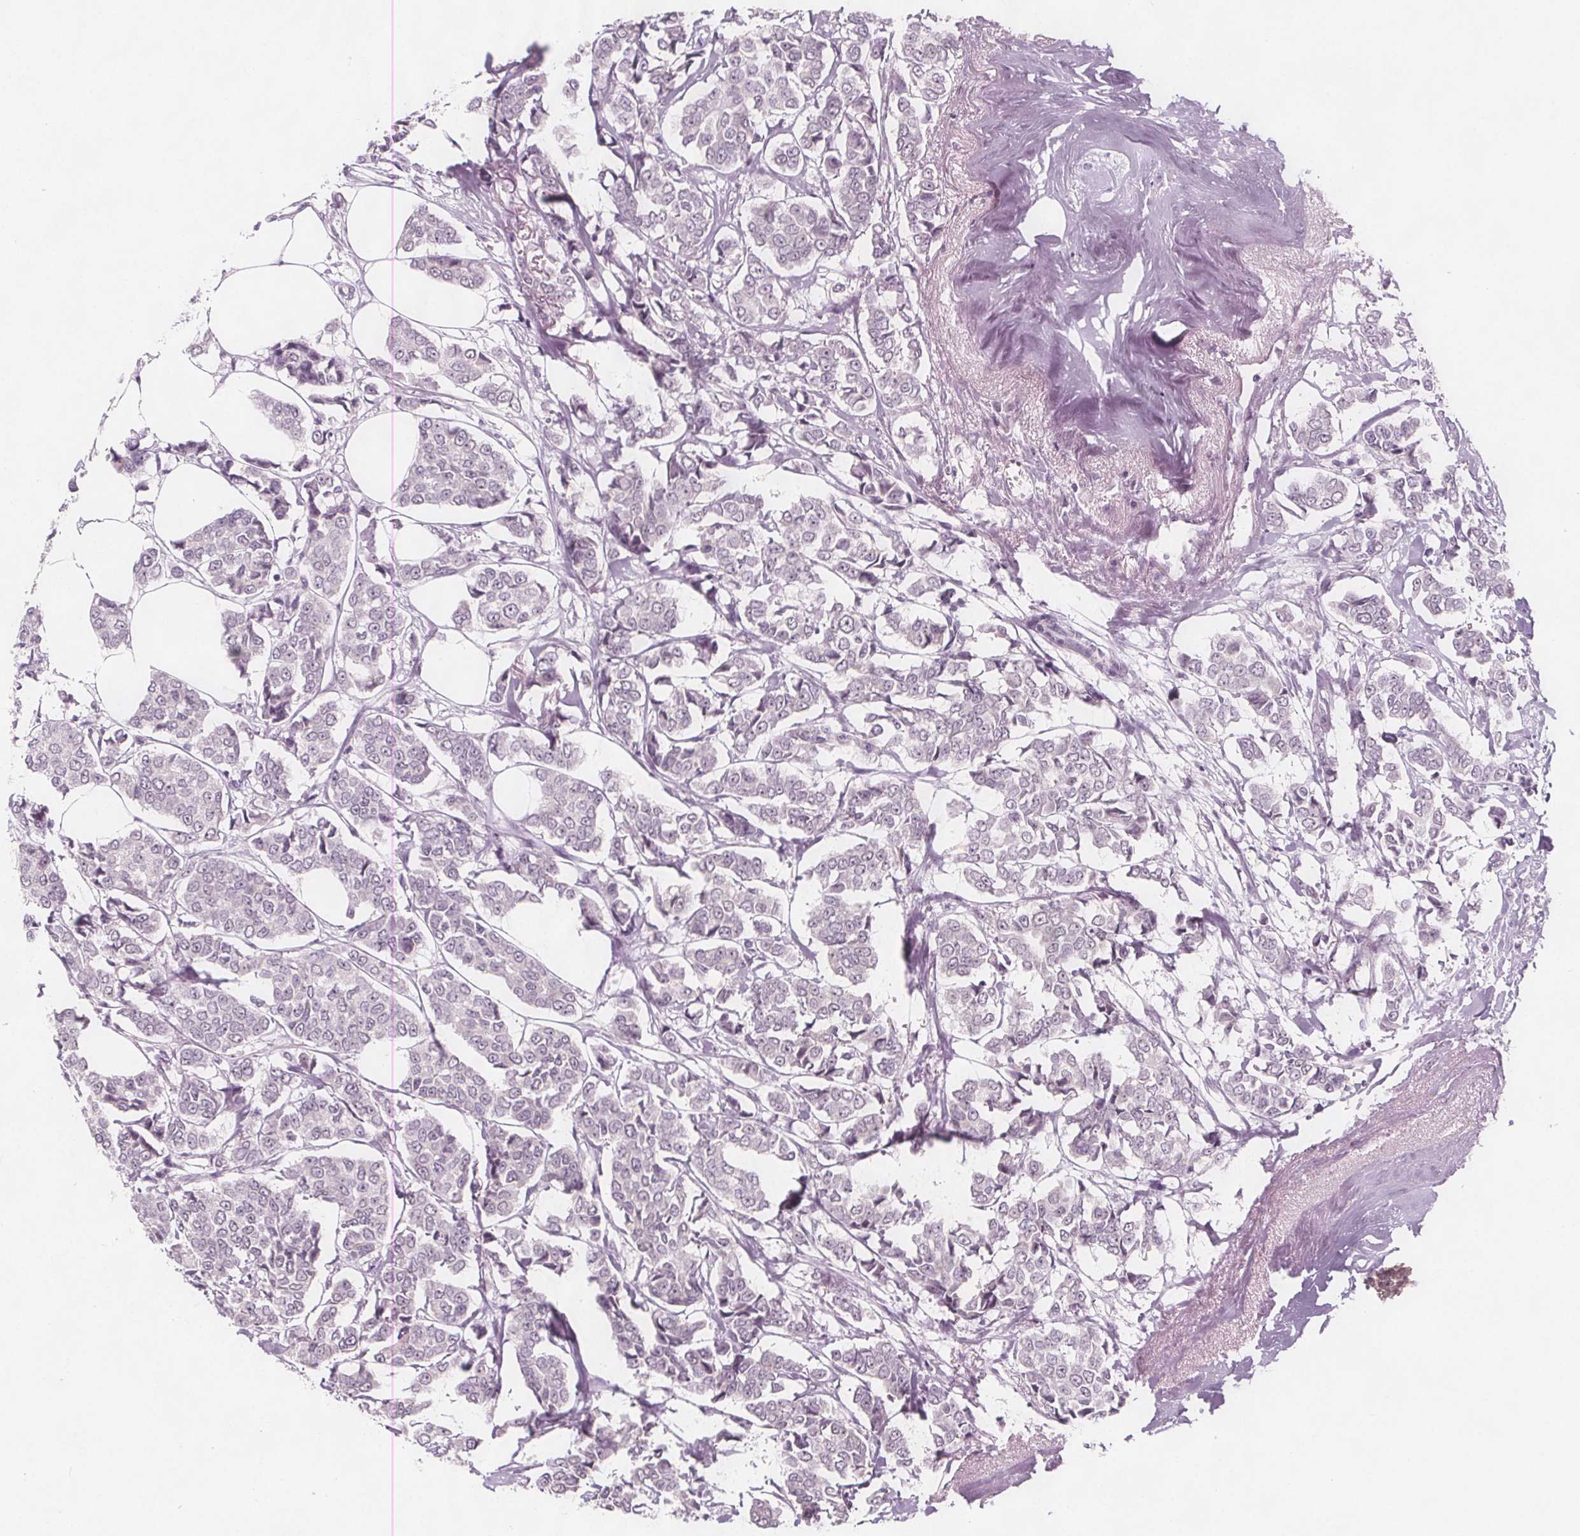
{"staining": {"intensity": "negative", "quantity": "none", "location": "none"}, "tissue": "breast cancer", "cell_type": "Tumor cells", "image_type": "cancer", "snomed": [{"axis": "morphology", "description": "Duct carcinoma"}, {"axis": "topography", "description": "Breast"}], "caption": "There is no significant positivity in tumor cells of breast cancer. (Immunohistochemistry, brightfield microscopy, high magnification).", "gene": "C1orf167", "patient": {"sex": "female", "age": 94}}